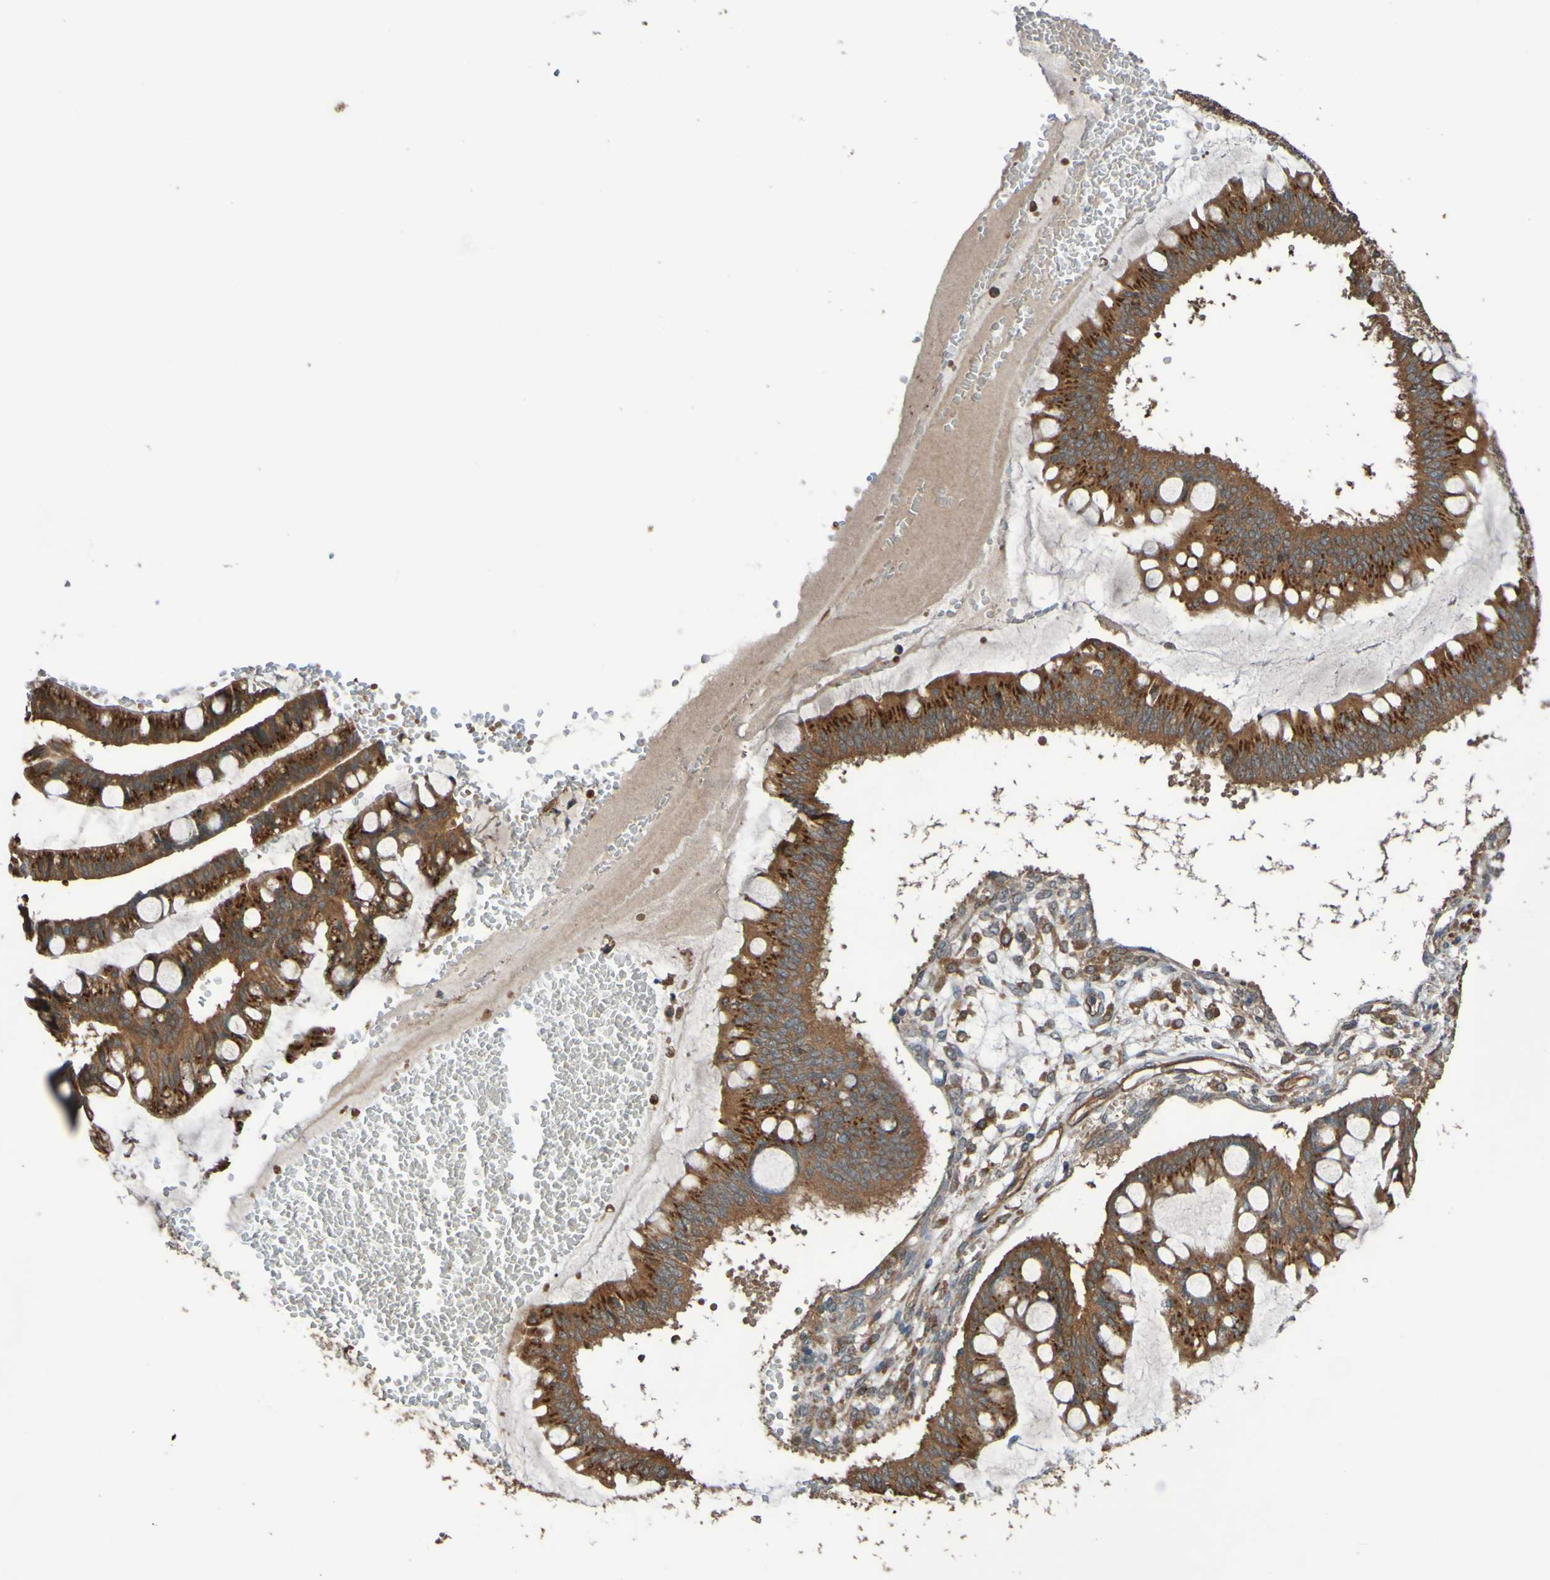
{"staining": {"intensity": "strong", "quantity": ">75%", "location": "cytoplasmic/membranous"}, "tissue": "ovarian cancer", "cell_type": "Tumor cells", "image_type": "cancer", "snomed": [{"axis": "morphology", "description": "Cystadenocarcinoma, mucinous, NOS"}, {"axis": "topography", "description": "Ovary"}], "caption": "Protein analysis of ovarian cancer (mucinous cystadenocarcinoma) tissue reveals strong cytoplasmic/membranous positivity in approximately >75% of tumor cells.", "gene": "UCN", "patient": {"sex": "female", "age": 73}}